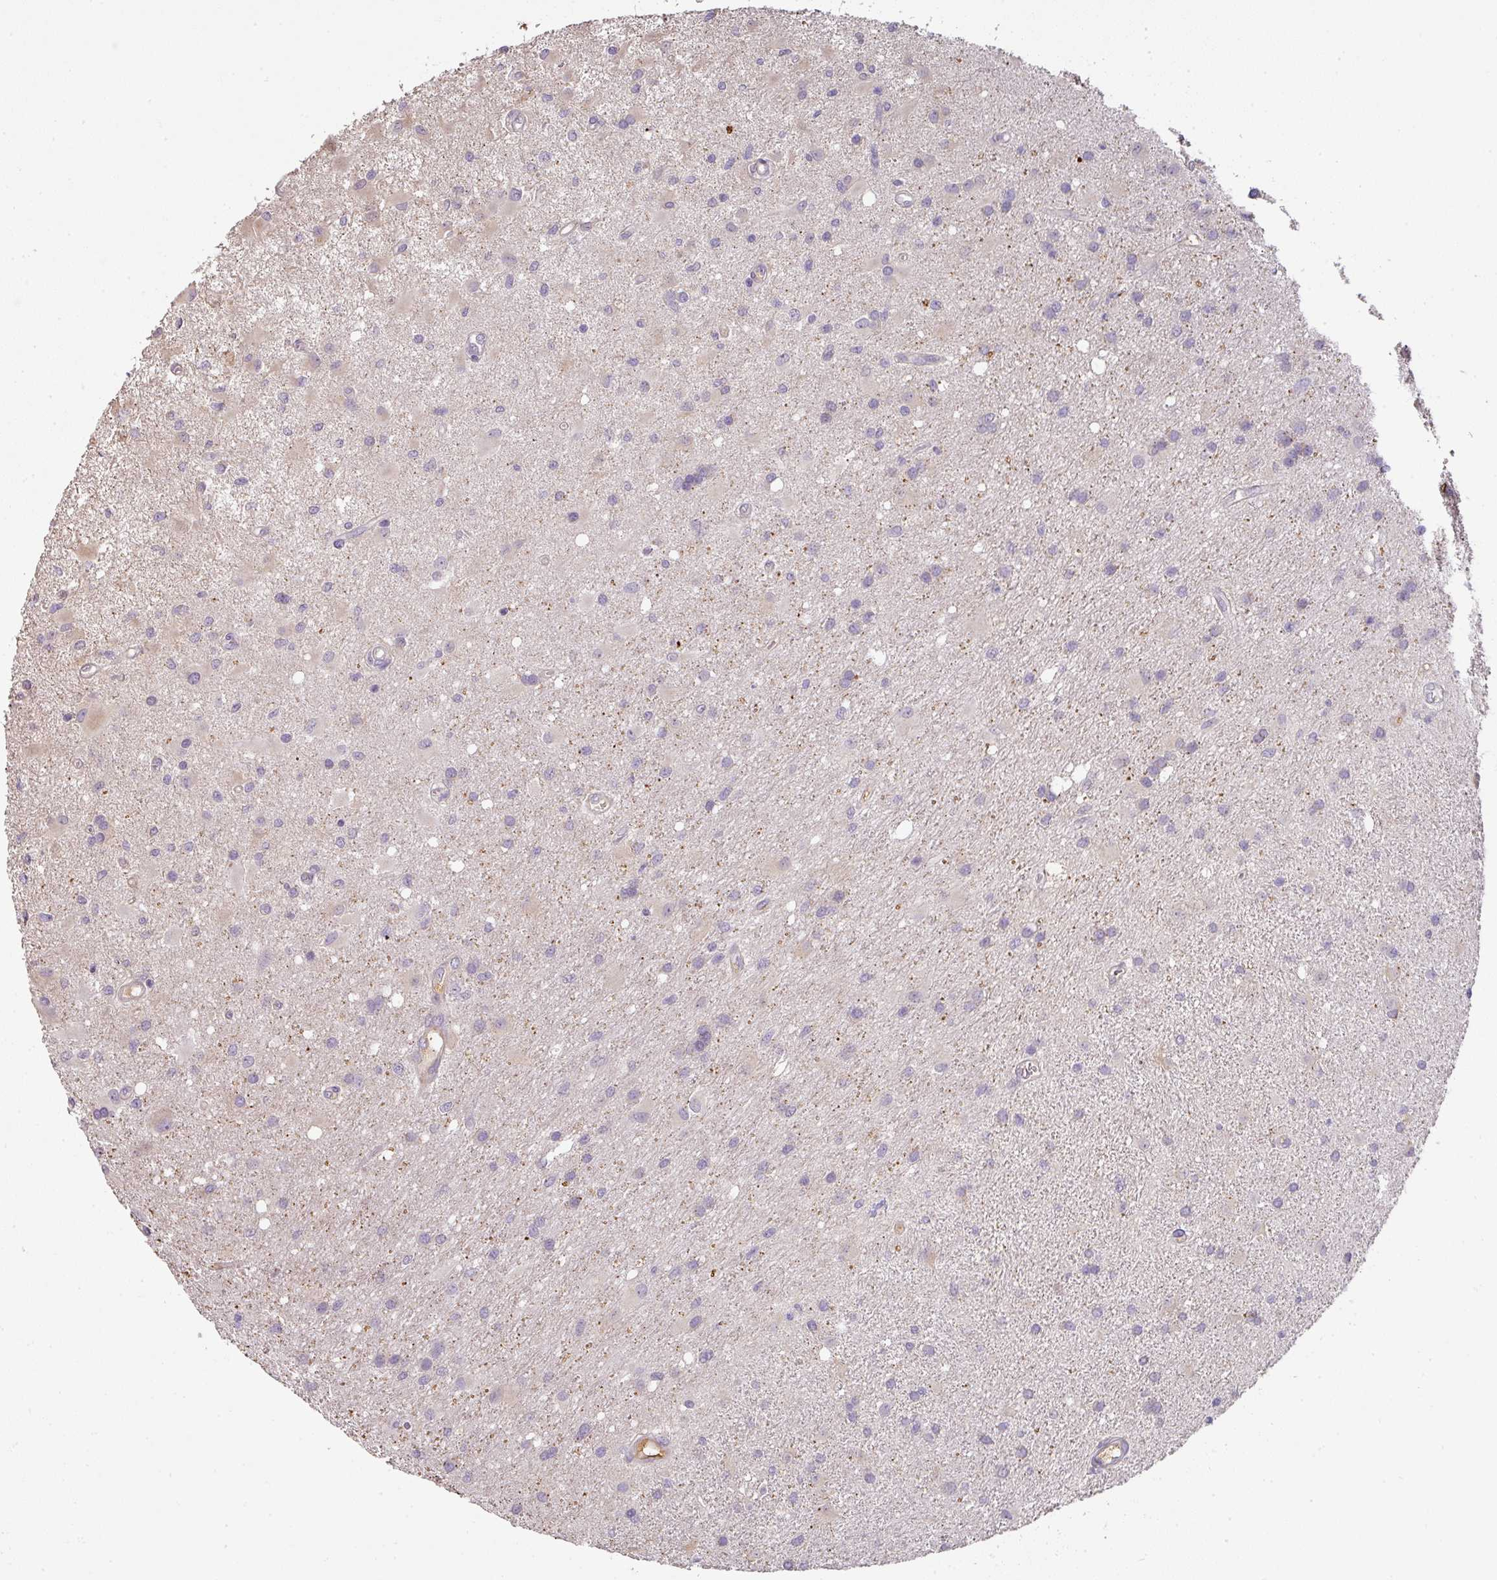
{"staining": {"intensity": "negative", "quantity": "none", "location": "none"}, "tissue": "glioma", "cell_type": "Tumor cells", "image_type": "cancer", "snomed": [{"axis": "morphology", "description": "Glioma, malignant, High grade"}, {"axis": "topography", "description": "Brain"}], "caption": "Immunohistochemical staining of human glioma exhibits no significant positivity in tumor cells. Nuclei are stained in blue.", "gene": "CCZ1", "patient": {"sex": "male", "age": 67}}